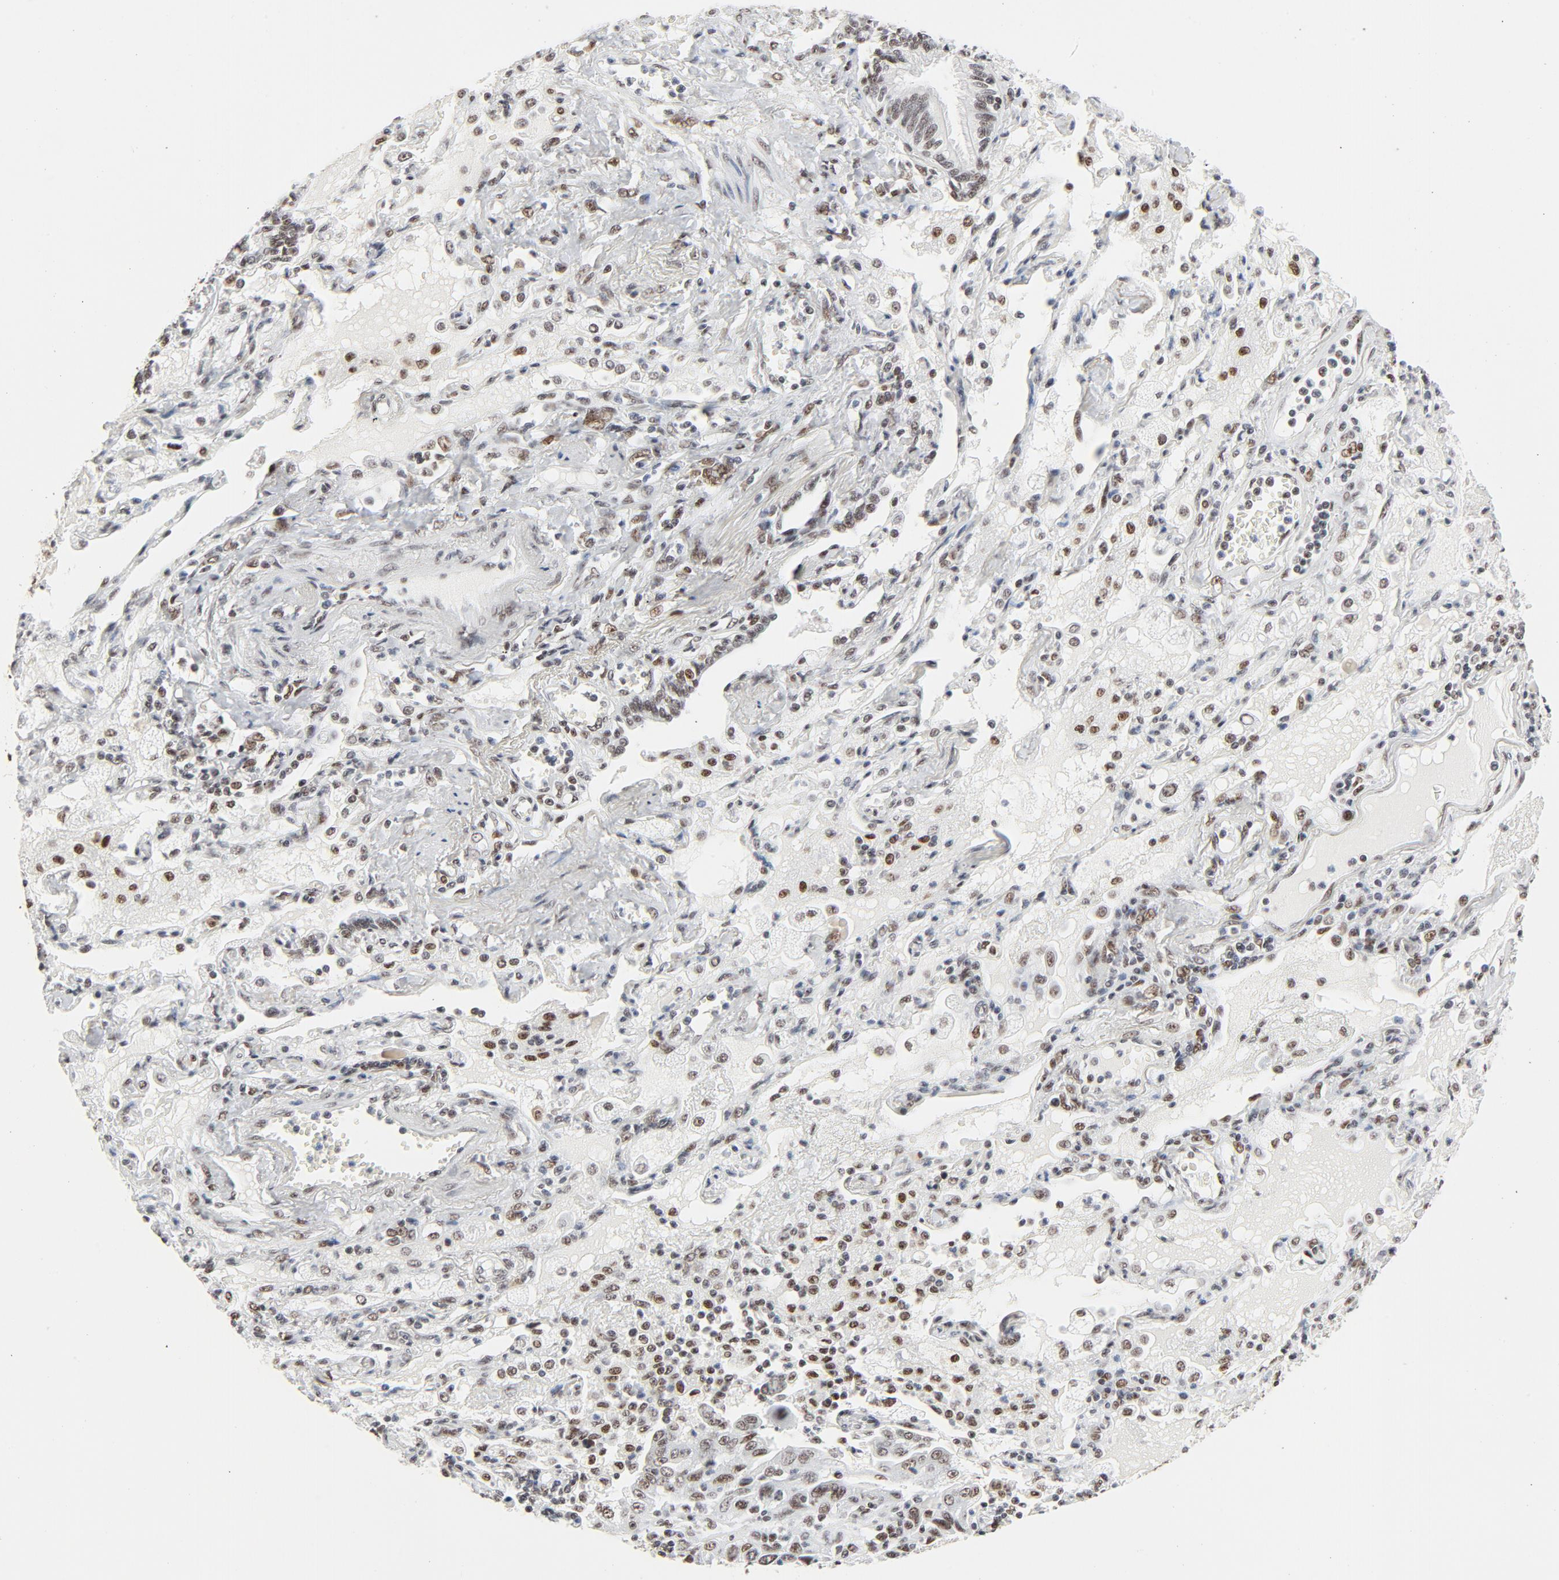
{"staining": {"intensity": "moderate", "quantity": ">75%", "location": "nuclear"}, "tissue": "lung cancer", "cell_type": "Tumor cells", "image_type": "cancer", "snomed": [{"axis": "morphology", "description": "Squamous cell carcinoma, NOS"}, {"axis": "topography", "description": "Lung"}], "caption": "A photomicrograph of lung cancer (squamous cell carcinoma) stained for a protein demonstrates moderate nuclear brown staining in tumor cells. The staining was performed using DAB, with brown indicating positive protein expression. Nuclei are stained blue with hematoxylin.", "gene": "GTF2H1", "patient": {"sex": "female", "age": 76}}